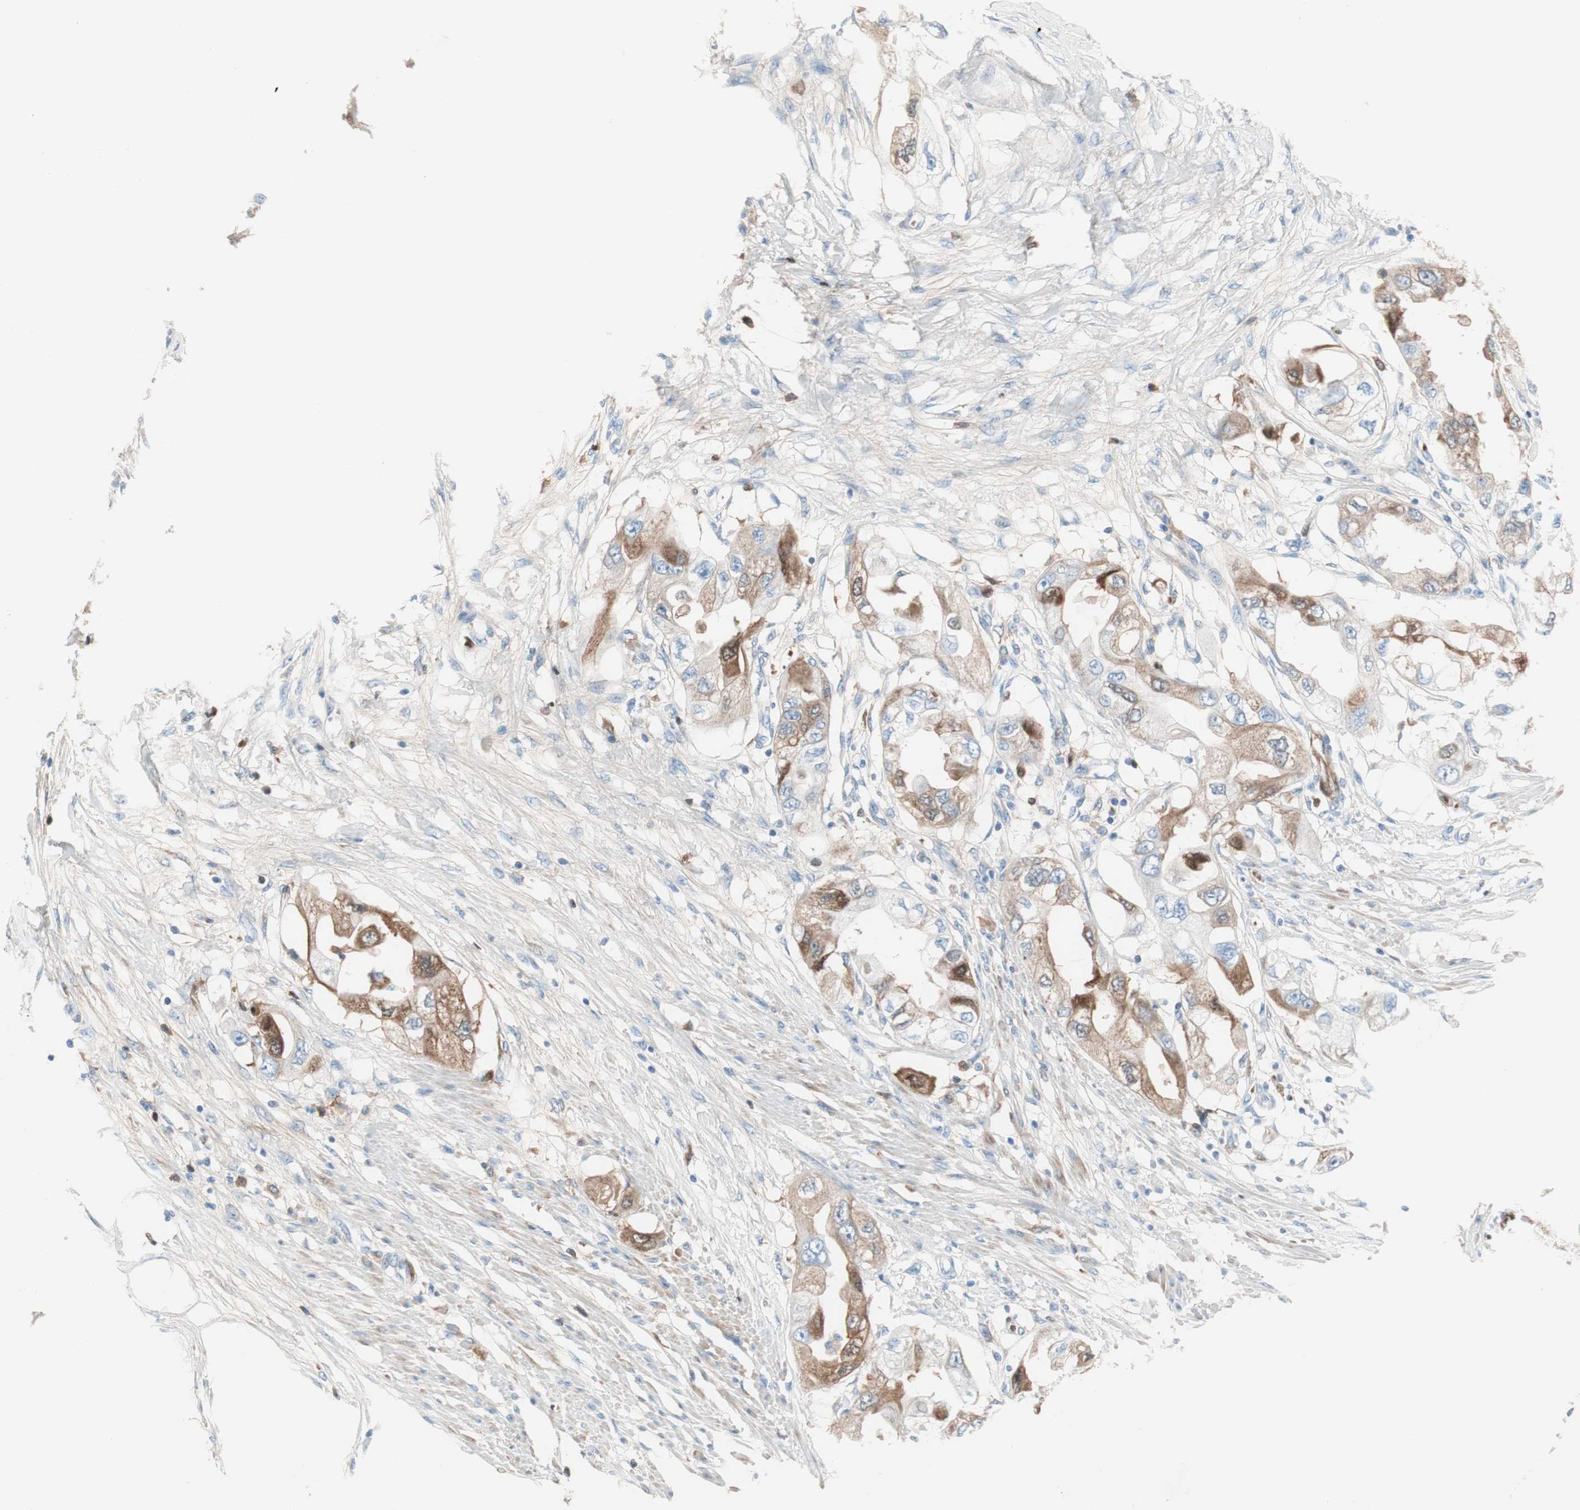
{"staining": {"intensity": "strong", "quantity": ">75%", "location": "cytoplasmic/membranous"}, "tissue": "endometrial cancer", "cell_type": "Tumor cells", "image_type": "cancer", "snomed": [{"axis": "morphology", "description": "Adenocarcinoma, NOS"}, {"axis": "topography", "description": "Endometrium"}], "caption": "A brown stain labels strong cytoplasmic/membranous positivity of a protein in endometrial adenocarcinoma tumor cells. Nuclei are stained in blue.", "gene": "RBP4", "patient": {"sex": "female", "age": 67}}